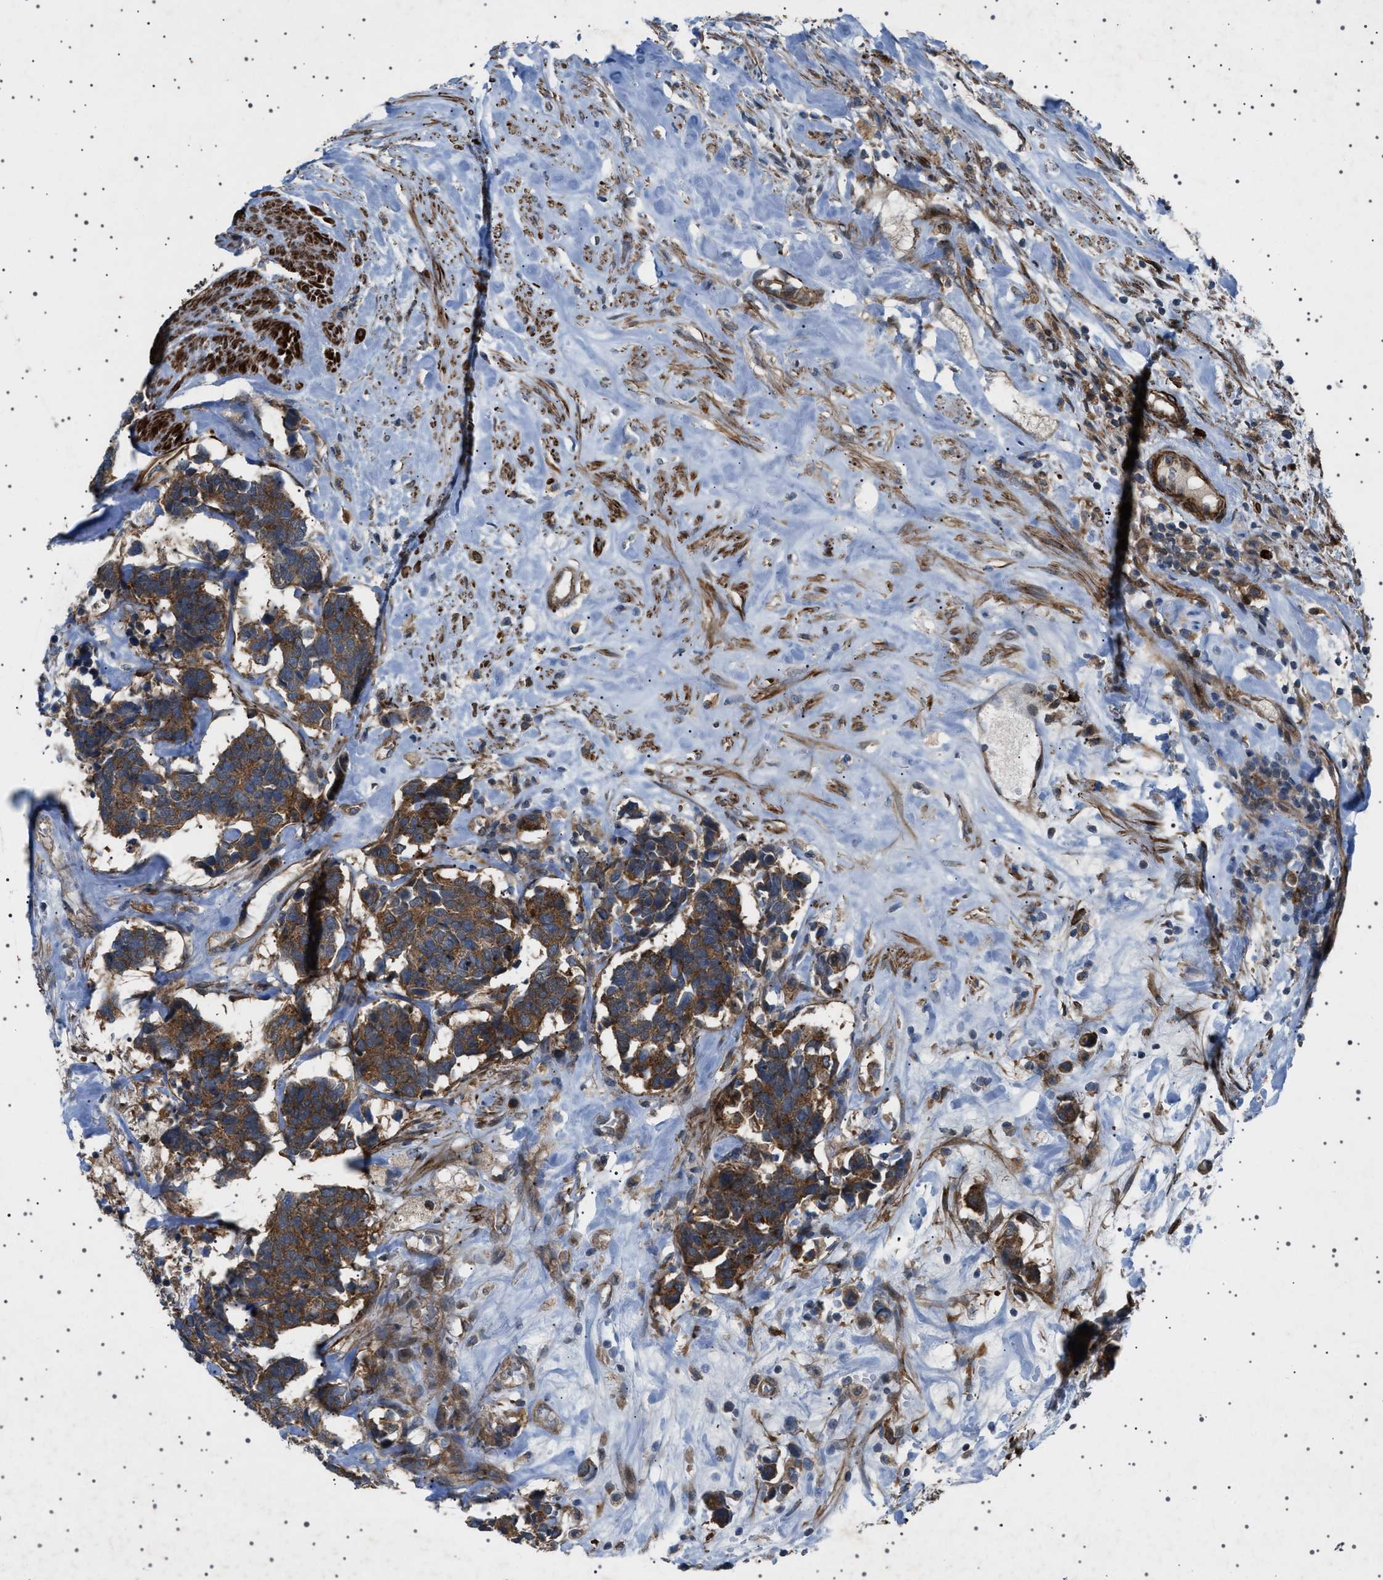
{"staining": {"intensity": "strong", "quantity": ">75%", "location": "cytoplasmic/membranous"}, "tissue": "carcinoid", "cell_type": "Tumor cells", "image_type": "cancer", "snomed": [{"axis": "morphology", "description": "Carcinoma, NOS"}, {"axis": "morphology", "description": "Carcinoid, malignant, NOS"}, {"axis": "topography", "description": "Urinary bladder"}], "caption": "This micrograph demonstrates immunohistochemistry staining of human carcinoid, with high strong cytoplasmic/membranous staining in about >75% of tumor cells.", "gene": "CCDC186", "patient": {"sex": "male", "age": 57}}